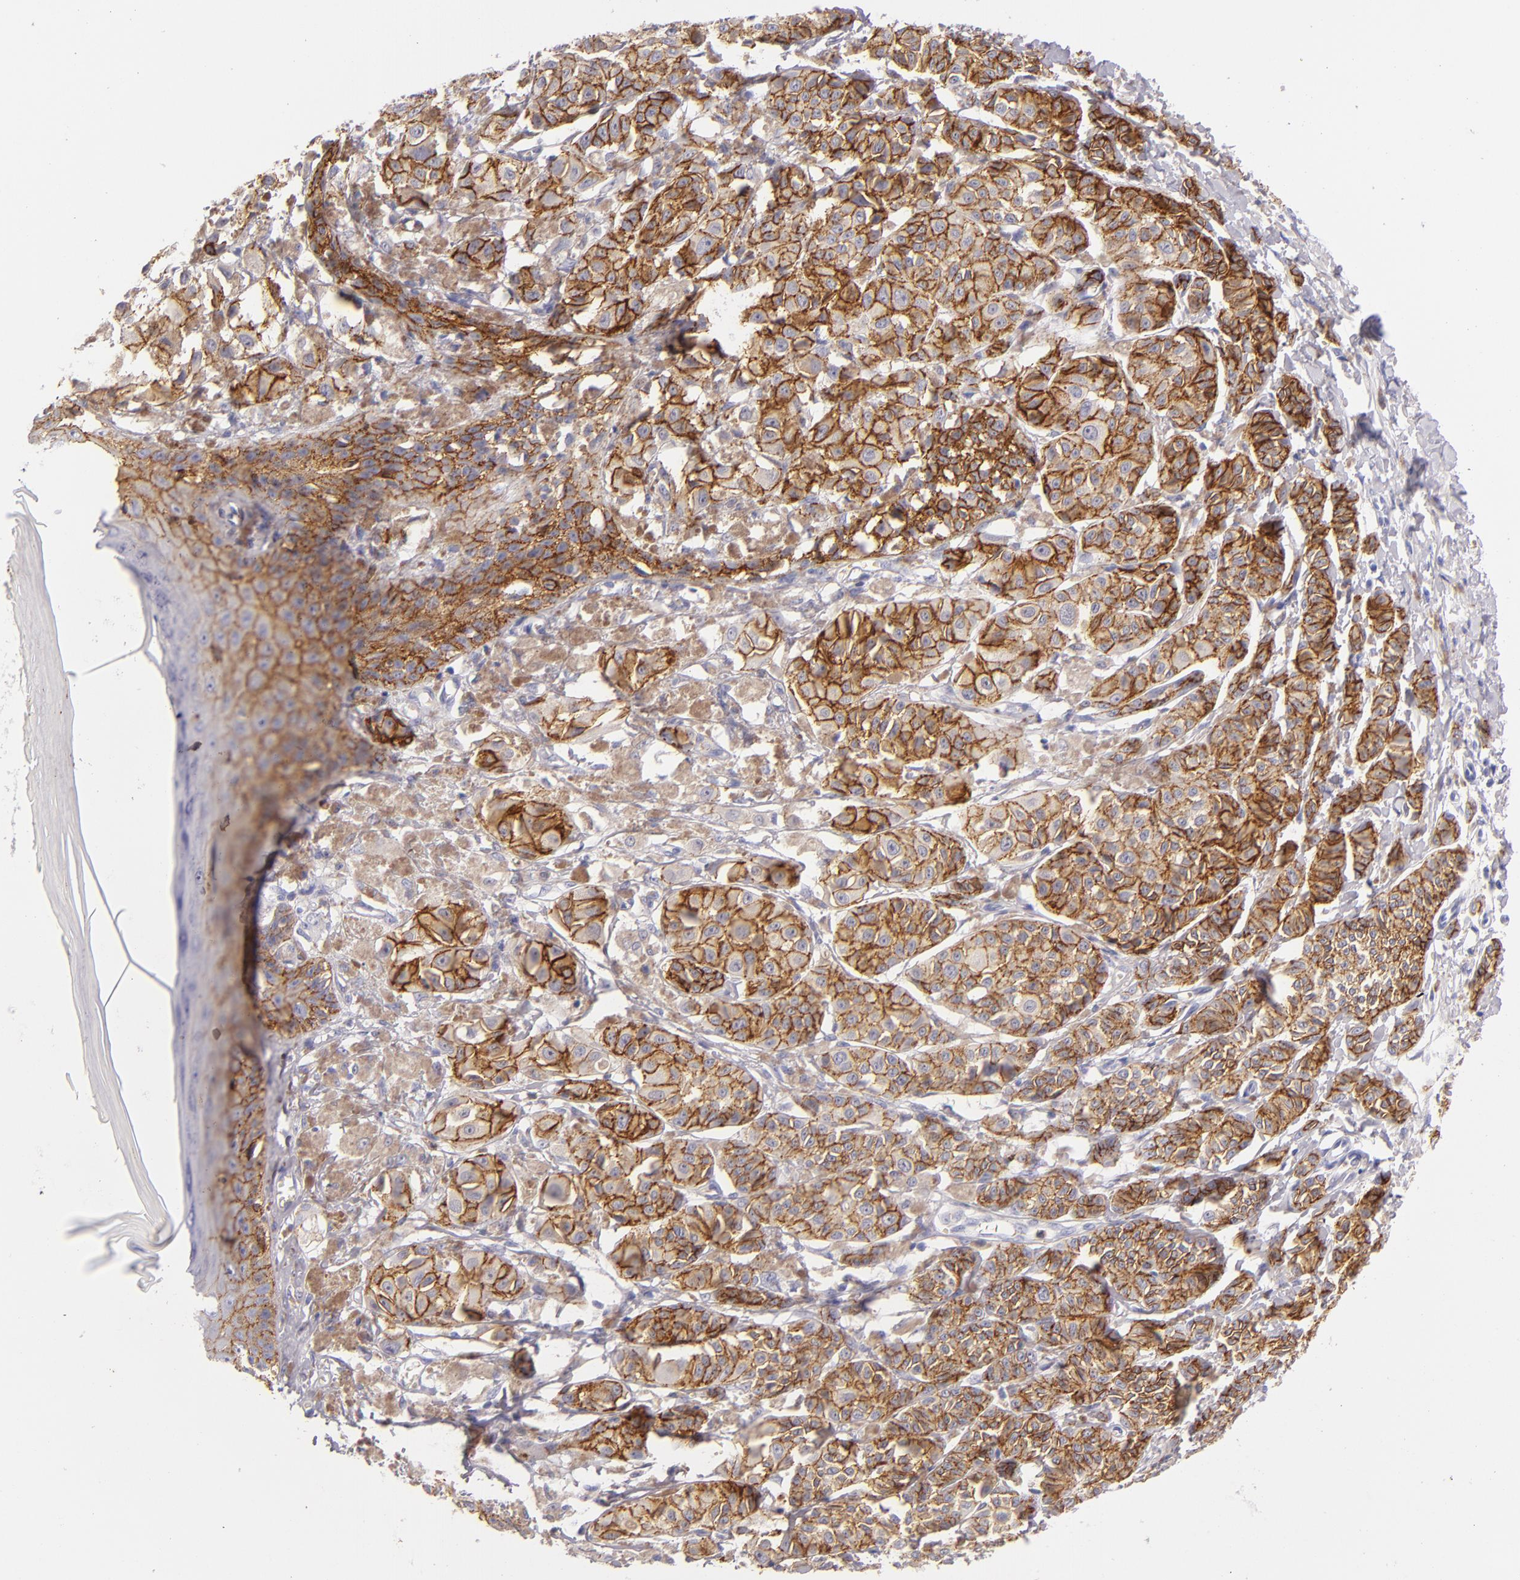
{"staining": {"intensity": "strong", "quantity": ">75%", "location": "cytoplasmic/membranous"}, "tissue": "melanoma", "cell_type": "Tumor cells", "image_type": "cancer", "snomed": [{"axis": "morphology", "description": "Malignant melanoma, NOS"}, {"axis": "topography", "description": "Skin"}], "caption": "Immunohistochemical staining of human malignant melanoma displays high levels of strong cytoplasmic/membranous protein positivity in approximately >75% of tumor cells. (Stains: DAB (3,3'-diaminobenzidine) in brown, nuclei in blue, Microscopy: brightfield microscopy at high magnification).", "gene": "CDH3", "patient": {"sex": "male", "age": 76}}